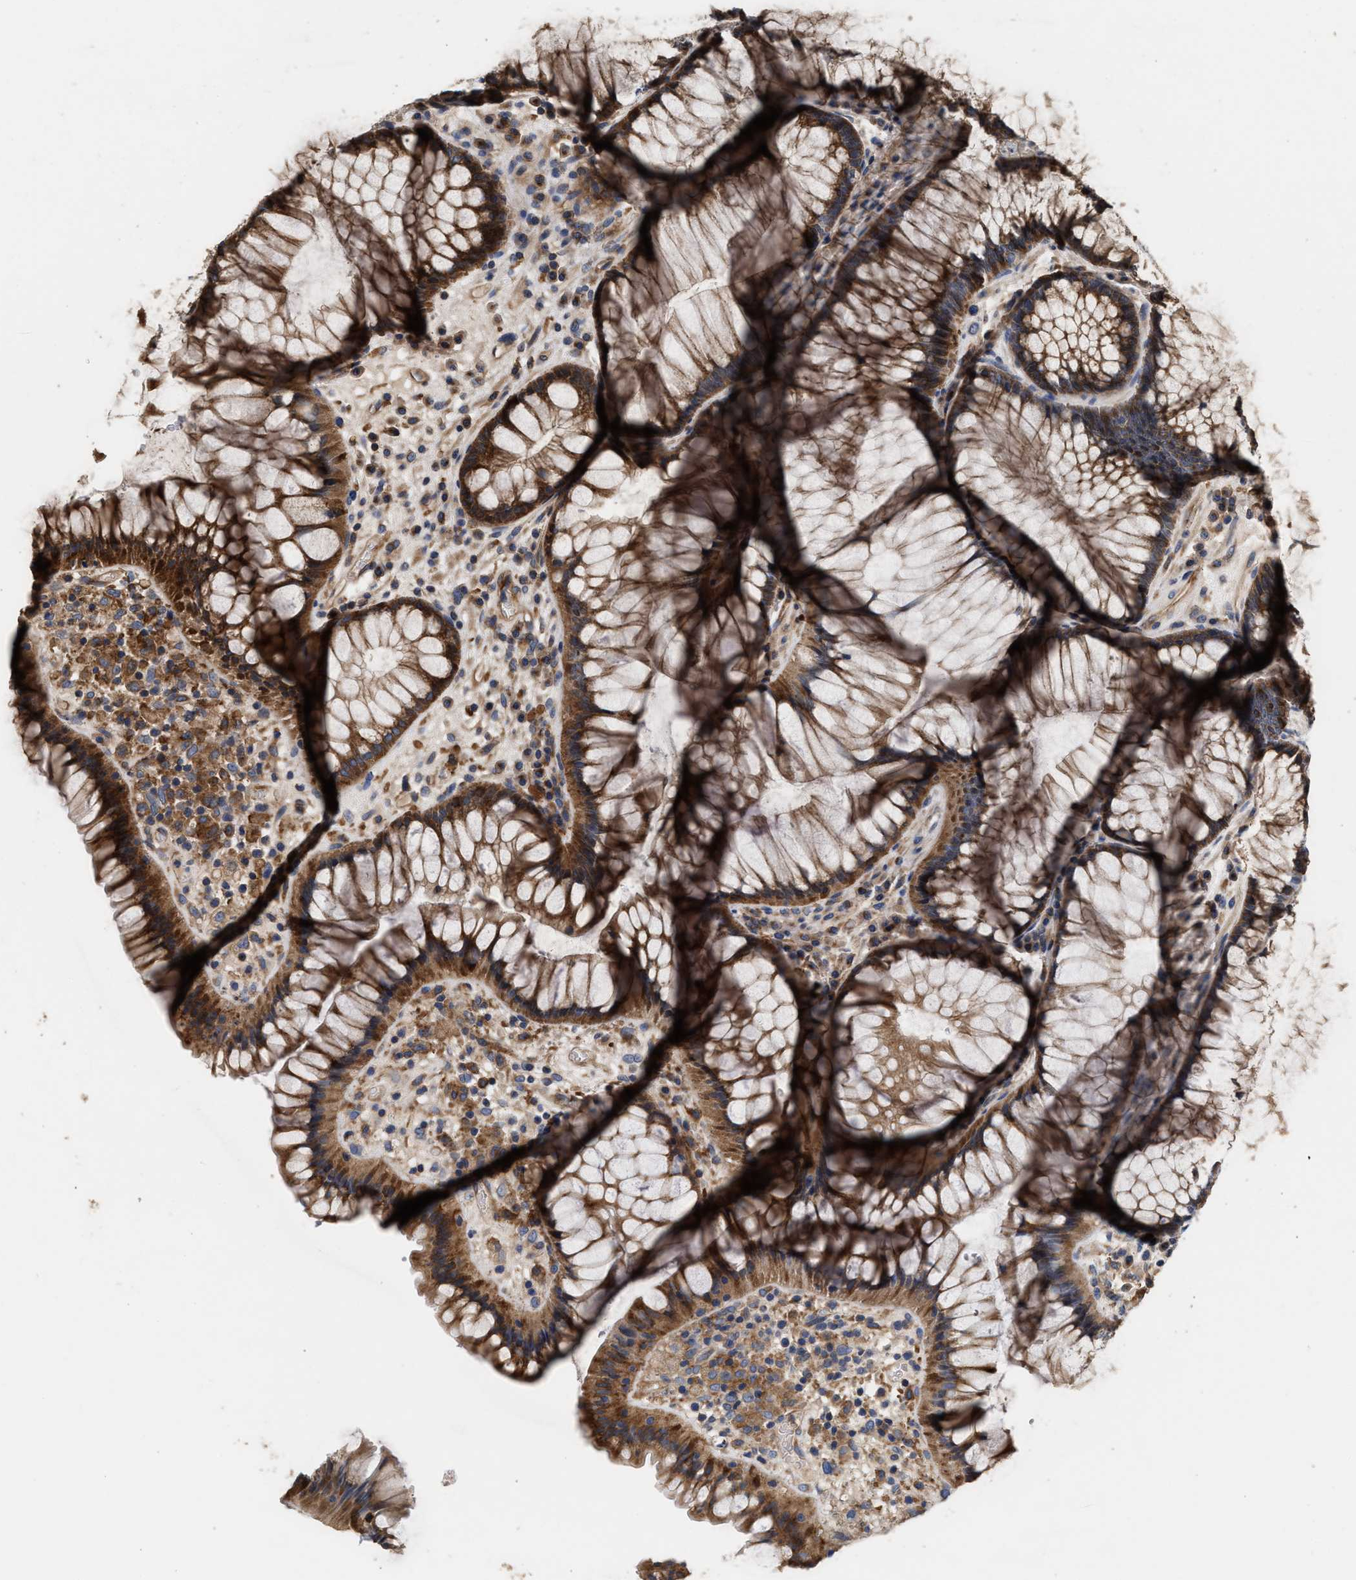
{"staining": {"intensity": "strong", "quantity": ">75%", "location": "cytoplasmic/membranous"}, "tissue": "rectum", "cell_type": "Glandular cells", "image_type": "normal", "snomed": [{"axis": "morphology", "description": "Normal tissue, NOS"}, {"axis": "topography", "description": "Rectum"}], "caption": "Strong cytoplasmic/membranous protein staining is appreciated in approximately >75% of glandular cells in rectum. (DAB (3,3'-diaminobenzidine) IHC, brown staining for protein, blue staining for nuclei).", "gene": "KLB", "patient": {"sex": "male", "age": 51}}